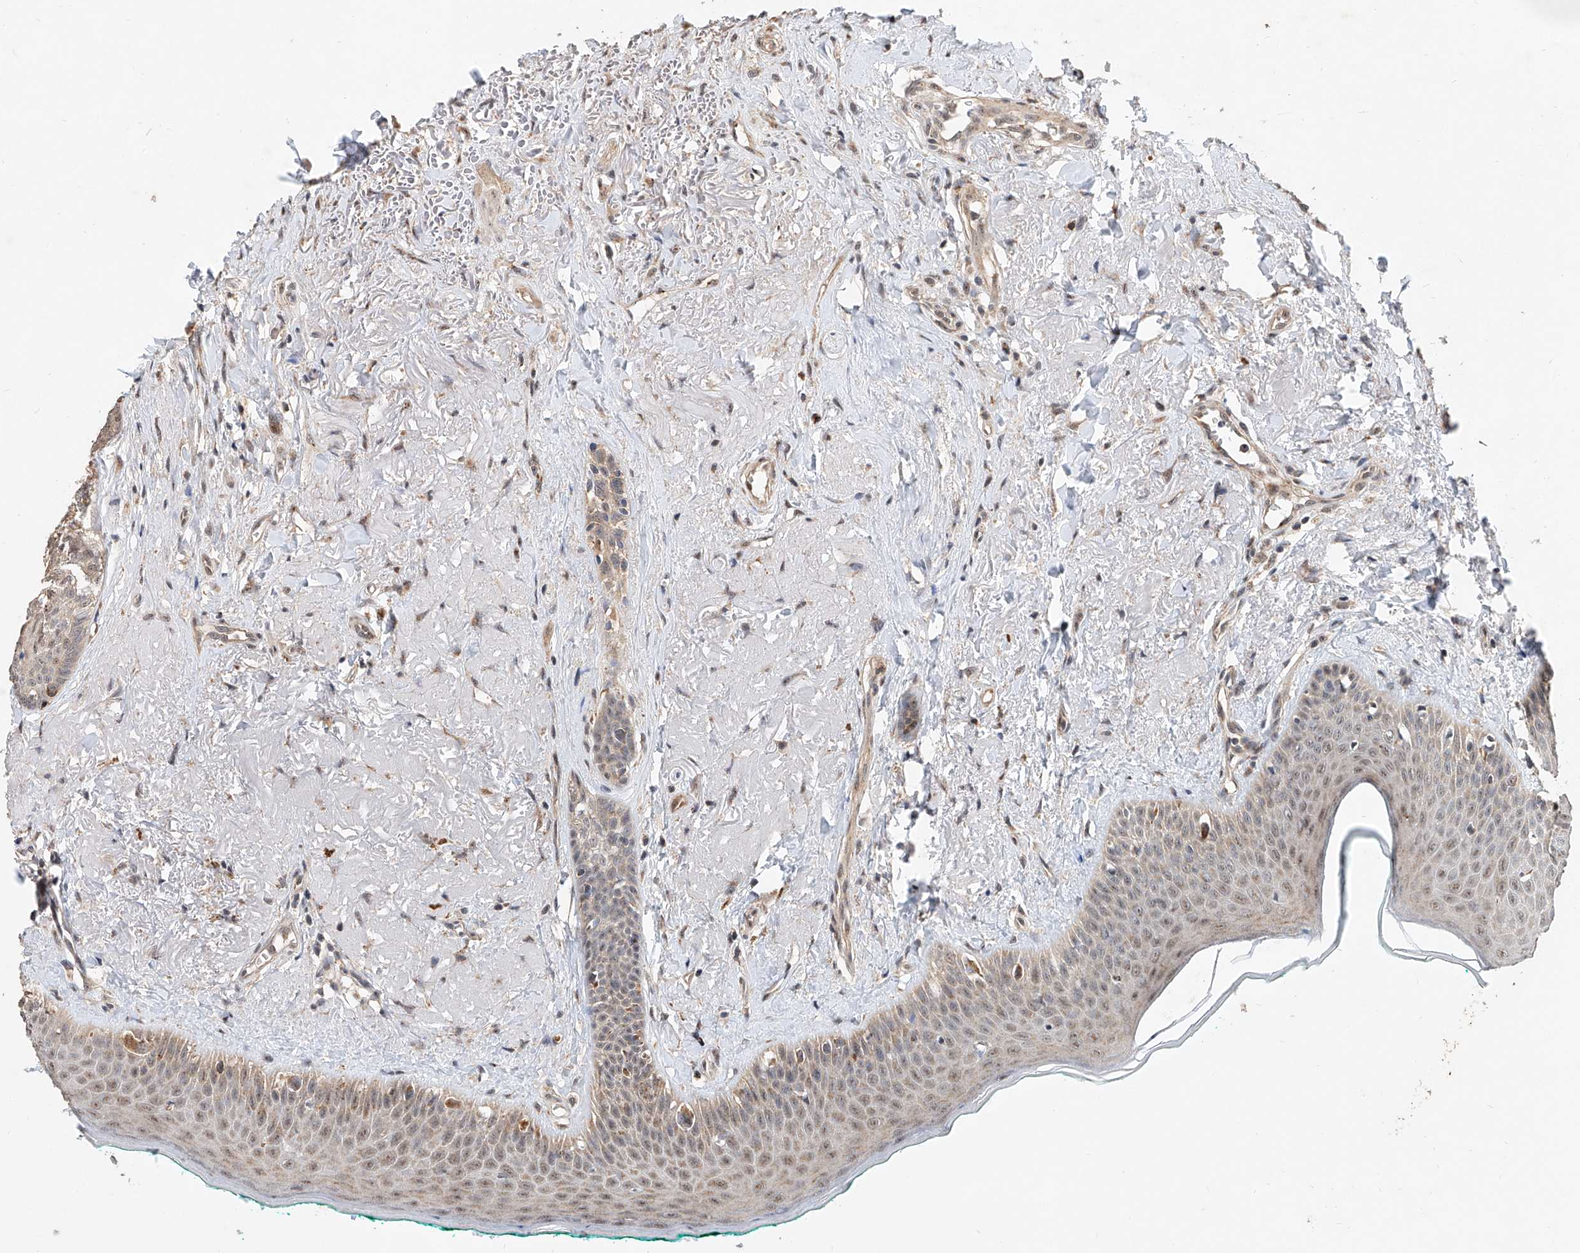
{"staining": {"intensity": "moderate", "quantity": "25%-75%", "location": "cytoplasmic/membranous"}, "tissue": "oral mucosa", "cell_type": "Squamous epithelial cells", "image_type": "normal", "snomed": [{"axis": "morphology", "description": "Normal tissue, NOS"}, {"axis": "topography", "description": "Oral tissue"}], "caption": "Squamous epithelial cells exhibit medium levels of moderate cytoplasmic/membranous positivity in approximately 25%-75% of cells in unremarkable human oral mucosa. The protein is shown in brown color, while the nuclei are stained blue.", "gene": "MFSD4B", "patient": {"sex": "female", "age": 70}}